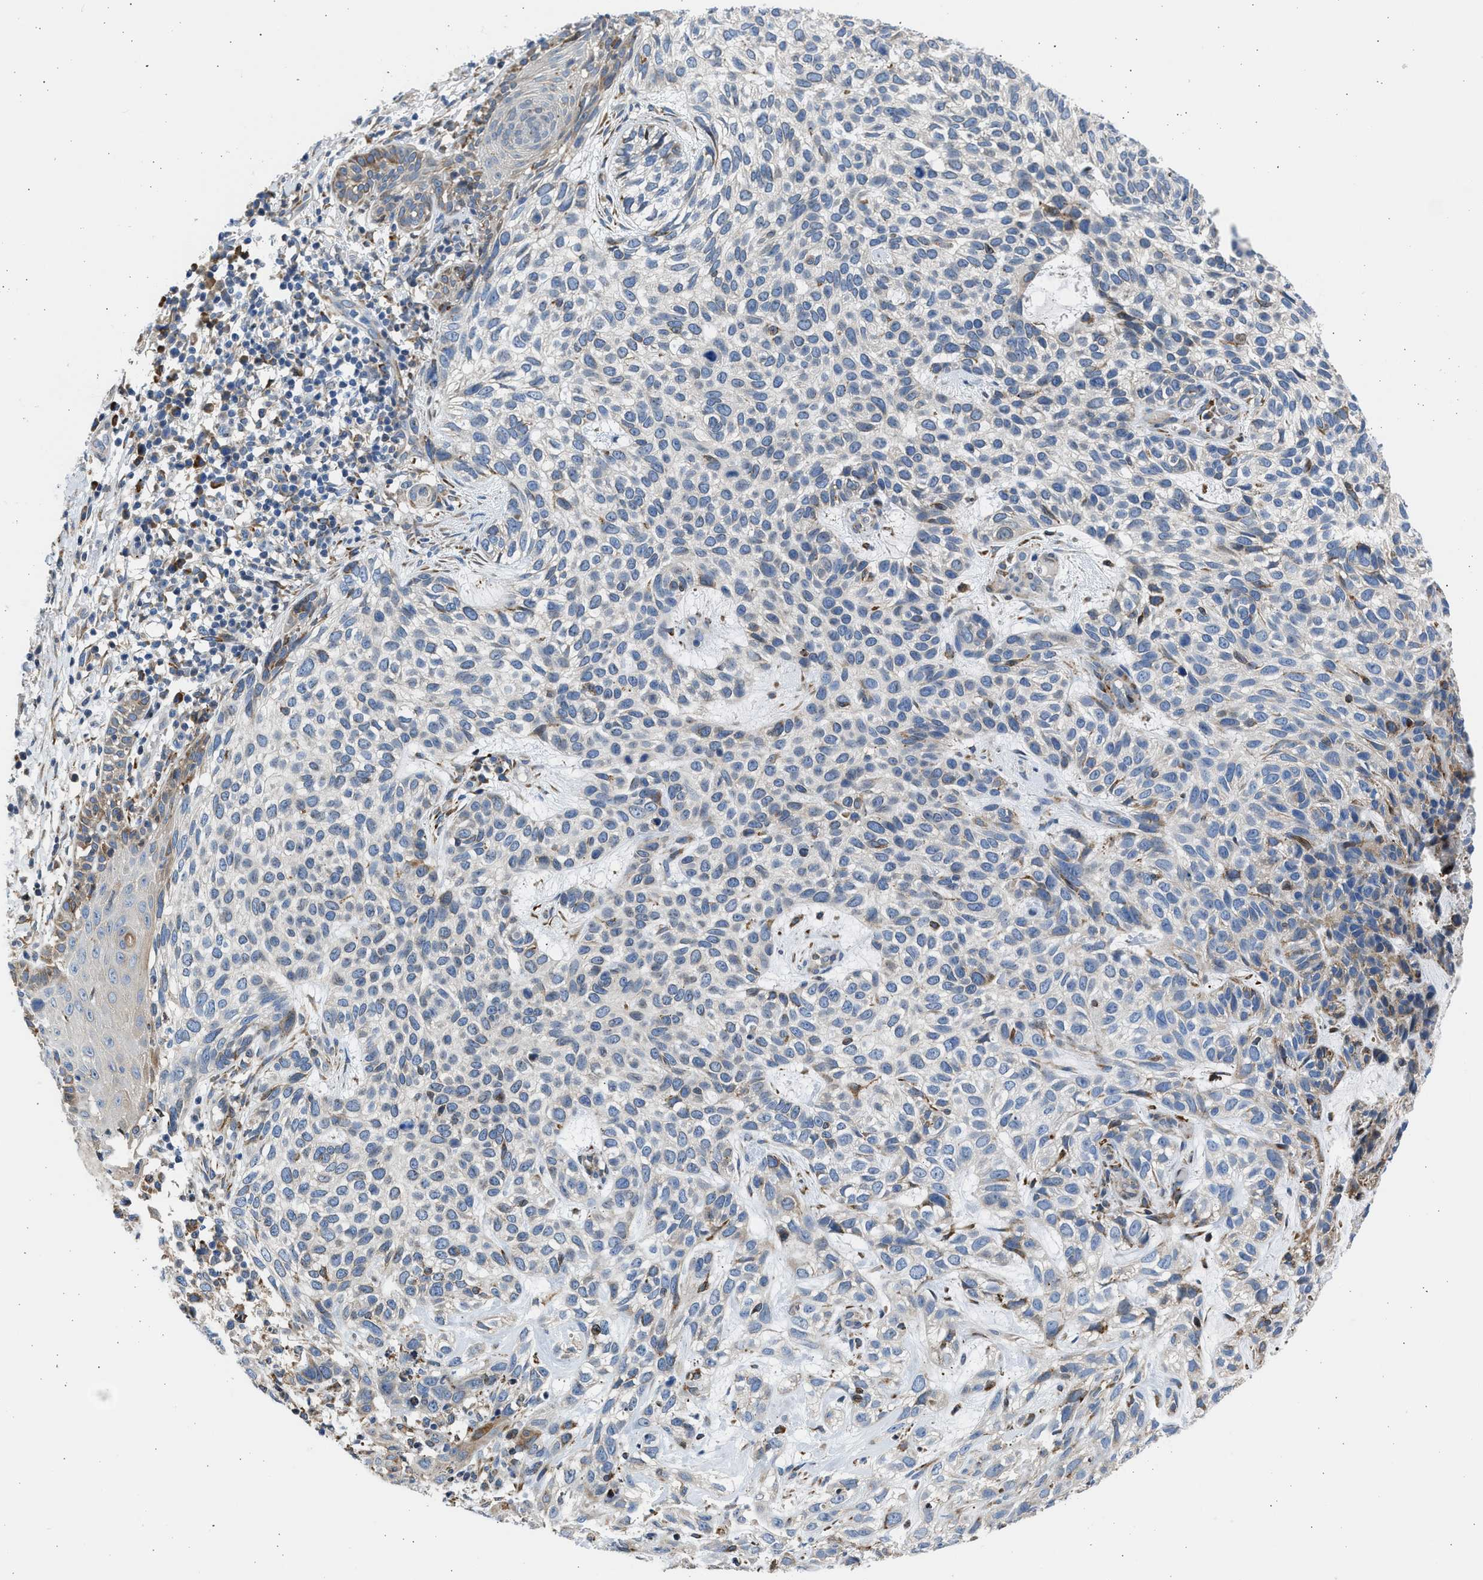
{"staining": {"intensity": "weak", "quantity": "<25%", "location": "cytoplasmic/membranous"}, "tissue": "skin cancer", "cell_type": "Tumor cells", "image_type": "cancer", "snomed": [{"axis": "morphology", "description": "Normal tissue, NOS"}, {"axis": "morphology", "description": "Basal cell carcinoma"}, {"axis": "topography", "description": "Skin"}], "caption": "Immunohistochemistry (IHC) image of neoplastic tissue: skin basal cell carcinoma stained with DAB (3,3'-diaminobenzidine) shows no significant protein positivity in tumor cells. (DAB immunohistochemistry, high magnification).", "gene": "PLD2", "patient": {"sex": "male", "age": 79}}